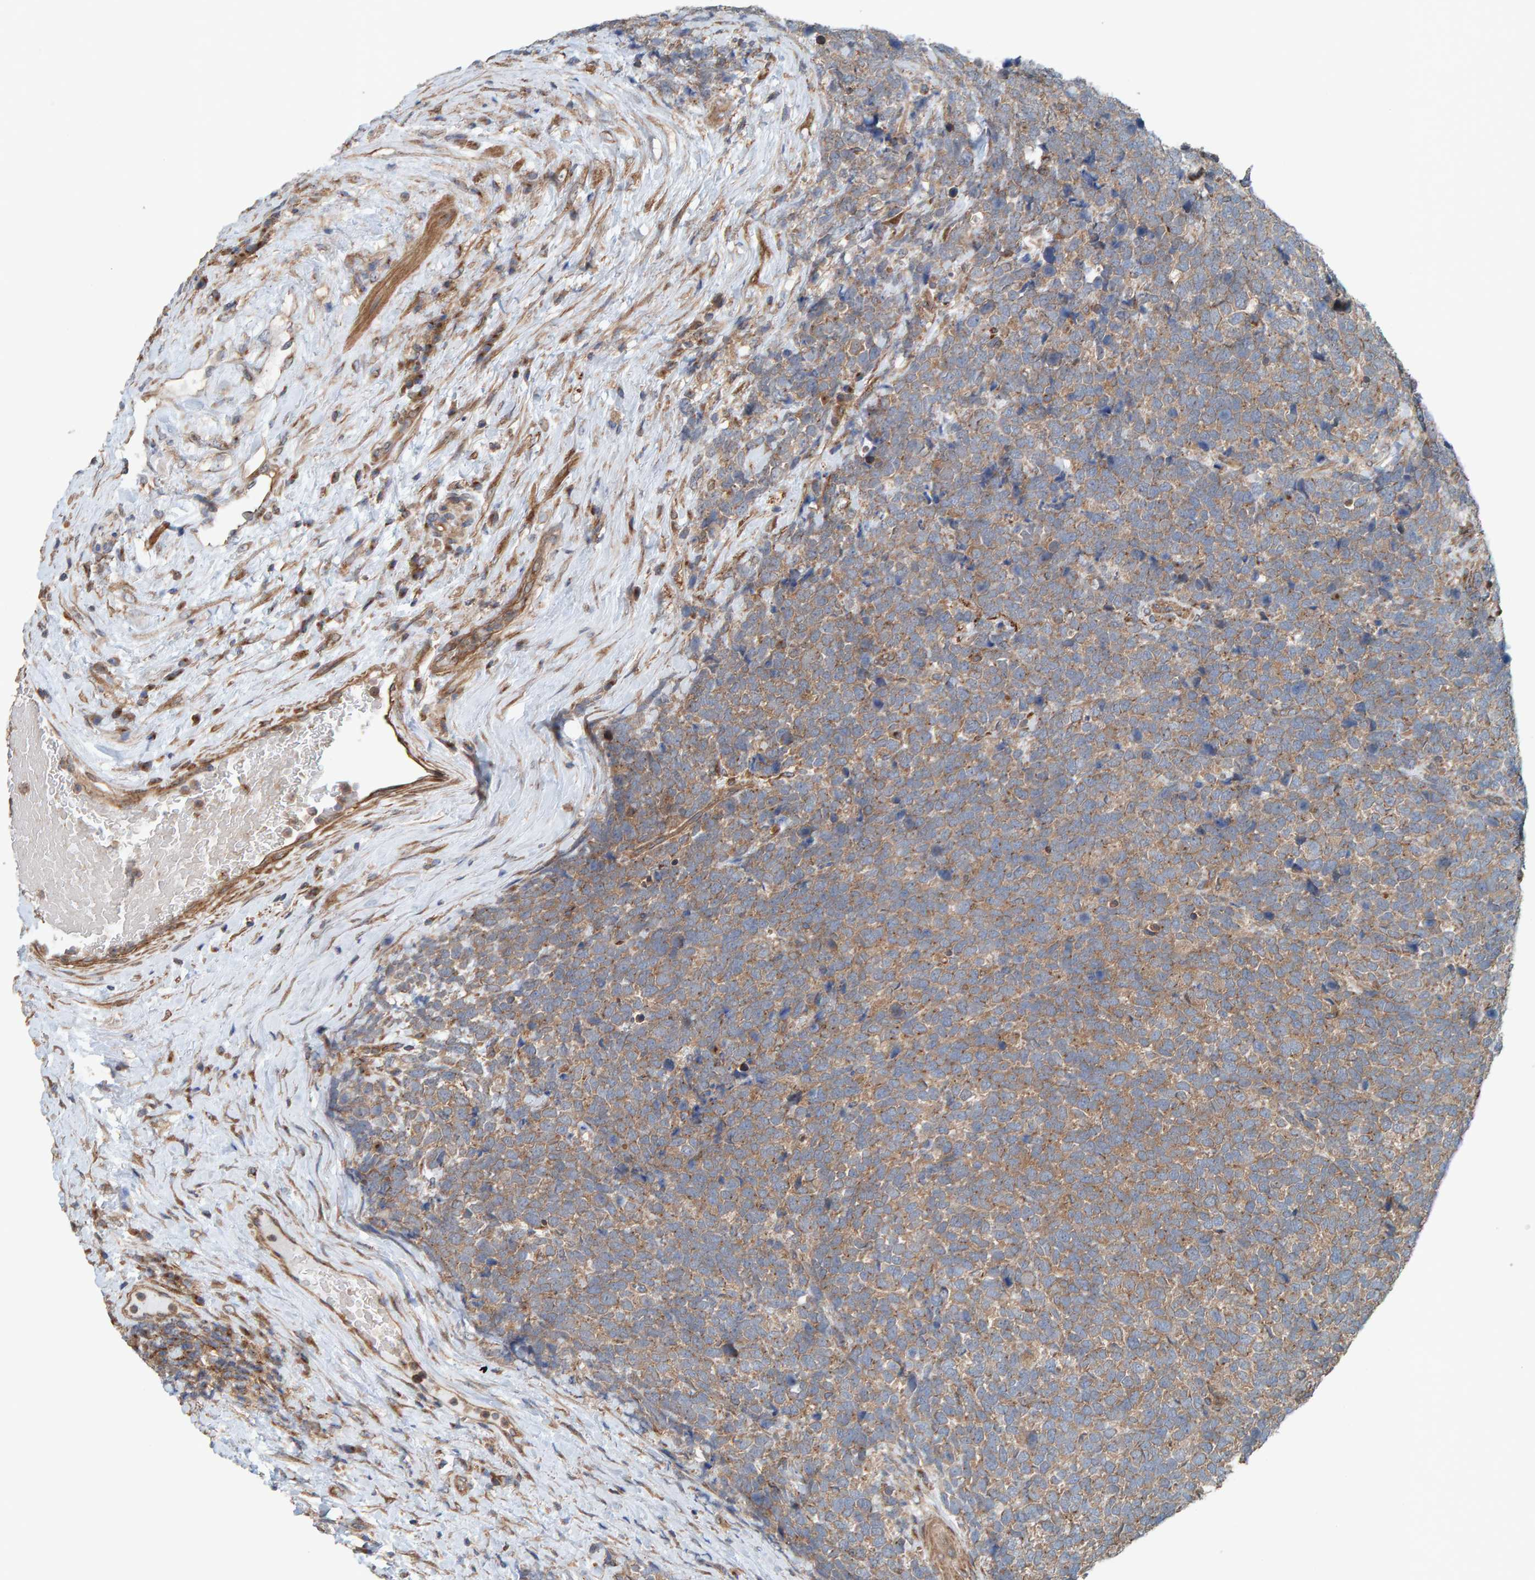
{"staining": {"intensity": "moderate", "quantity": "25%-75%", "location": "cytoplasmic/membranous"}, "tissue": "urothelial cancer", "cell_type": "Tumor cells", "image_type": "cancer", "snomed": [{"axis": "morphology", "description": "Urothelial carcinoma, High grade"}, {"axis": "topography", "description": "Urinary bladder"}], "caption": "Immunohistochemistry photomicrograph of neoplastic tissue: human urothelial cancer stained using IHC demonstrates medium levels of moderate protein expression localized specifically in the cytoplasmic/membranous of tumor cells, appearing as a cytoplasmic/membranous brown color.", "gene": "UBAP1", "patient": {"sex": "female", "age": 82}}